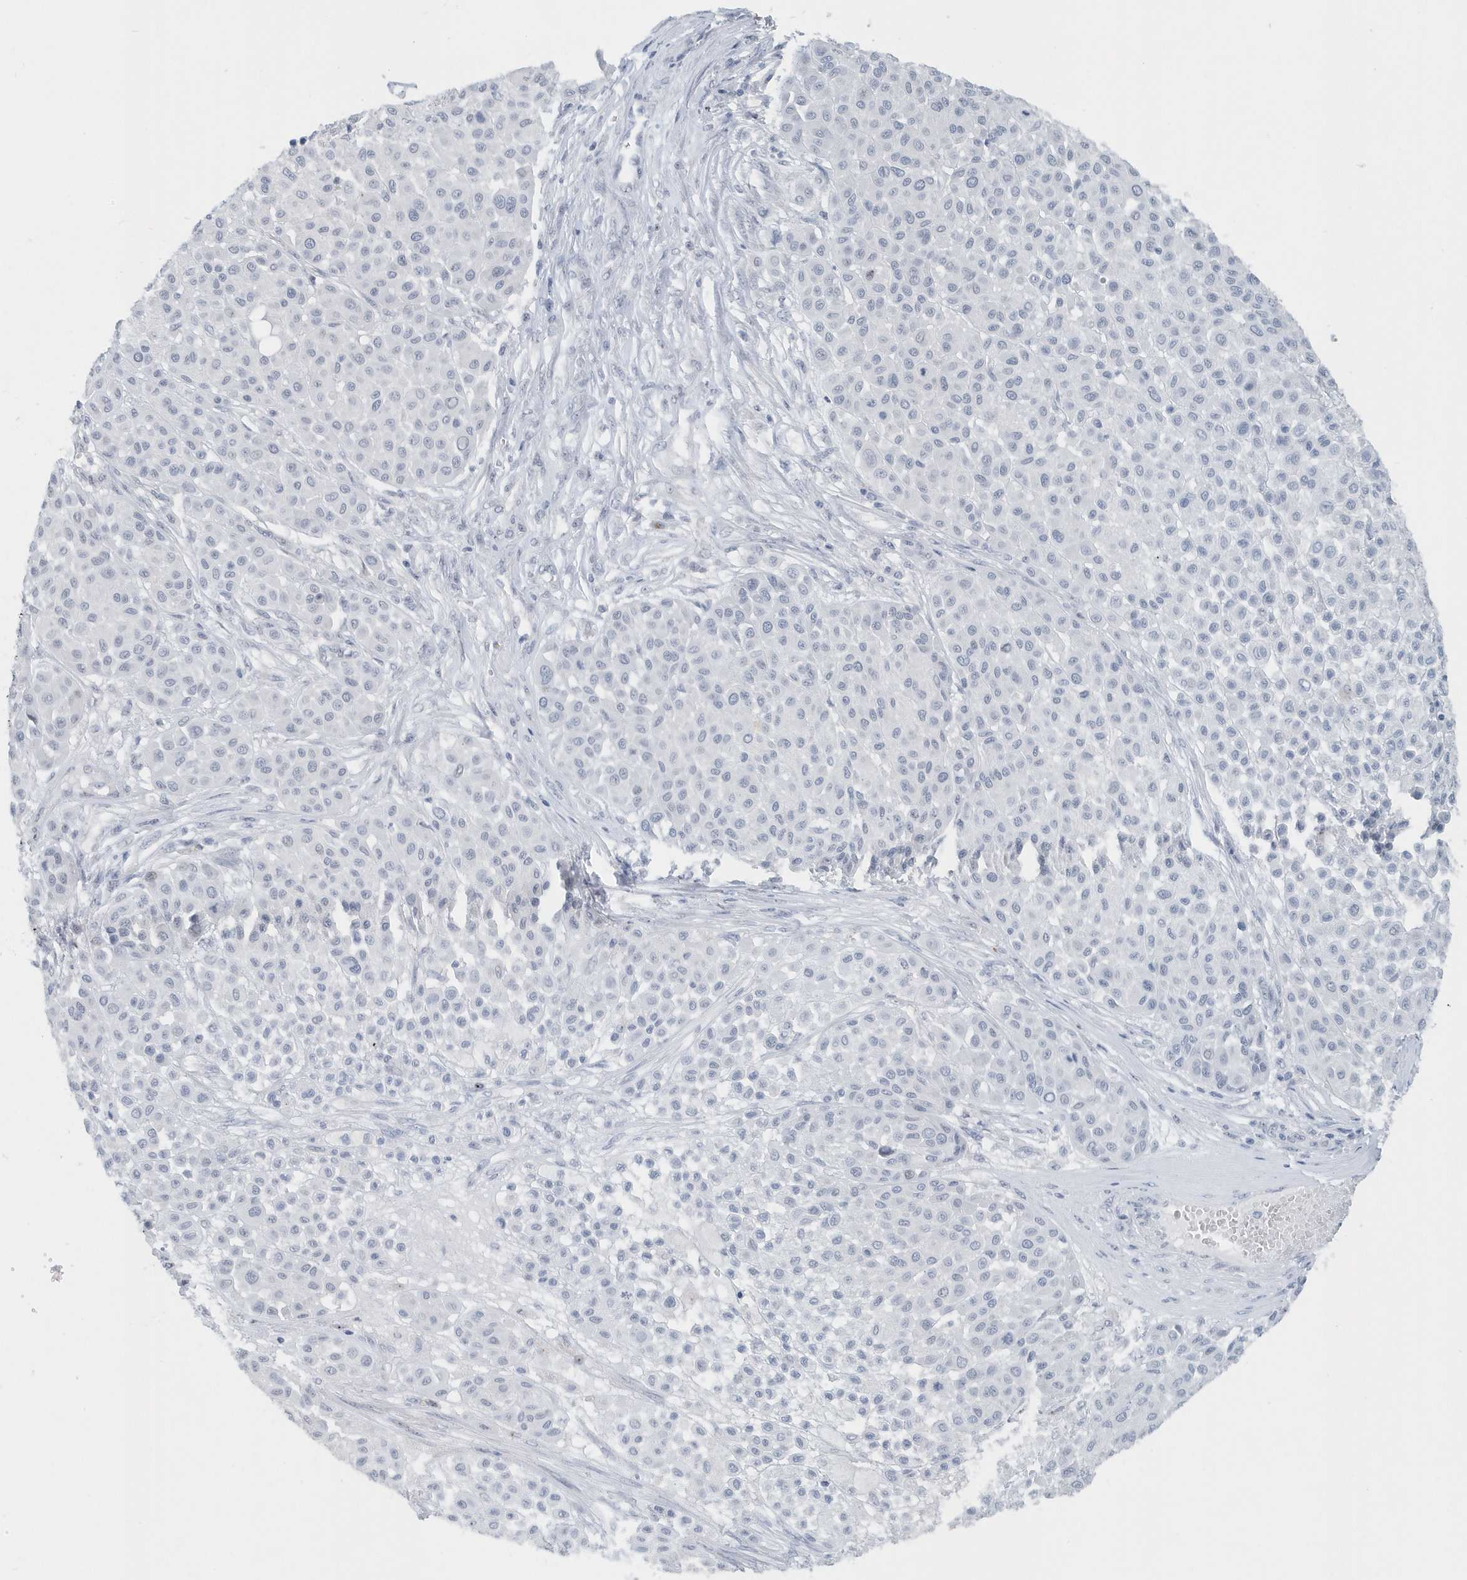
{"staining": {"intensity": "negative", "quantity": "none", "location": "none"}, "tissue": "melanoma", "cell_type": "Tumor cells", "image_type": "cancer", "snomed": [{"axis": "morphology", "description": "Malignant melanoma, Metastatic site"}, {"axis": "topography", "description": "Soft tissue"}], "caption": "Immunohistochemistry image of neoplastic tissue: human malignant melanoma (metastatic site) stained with DAB (3,3'-diaminobenzidine) displays no significant protein positivity in tumor cells. Nuclei are stained in blue.", "gene": "RPF2", "patient": {"sex": "male", "age": 41}}